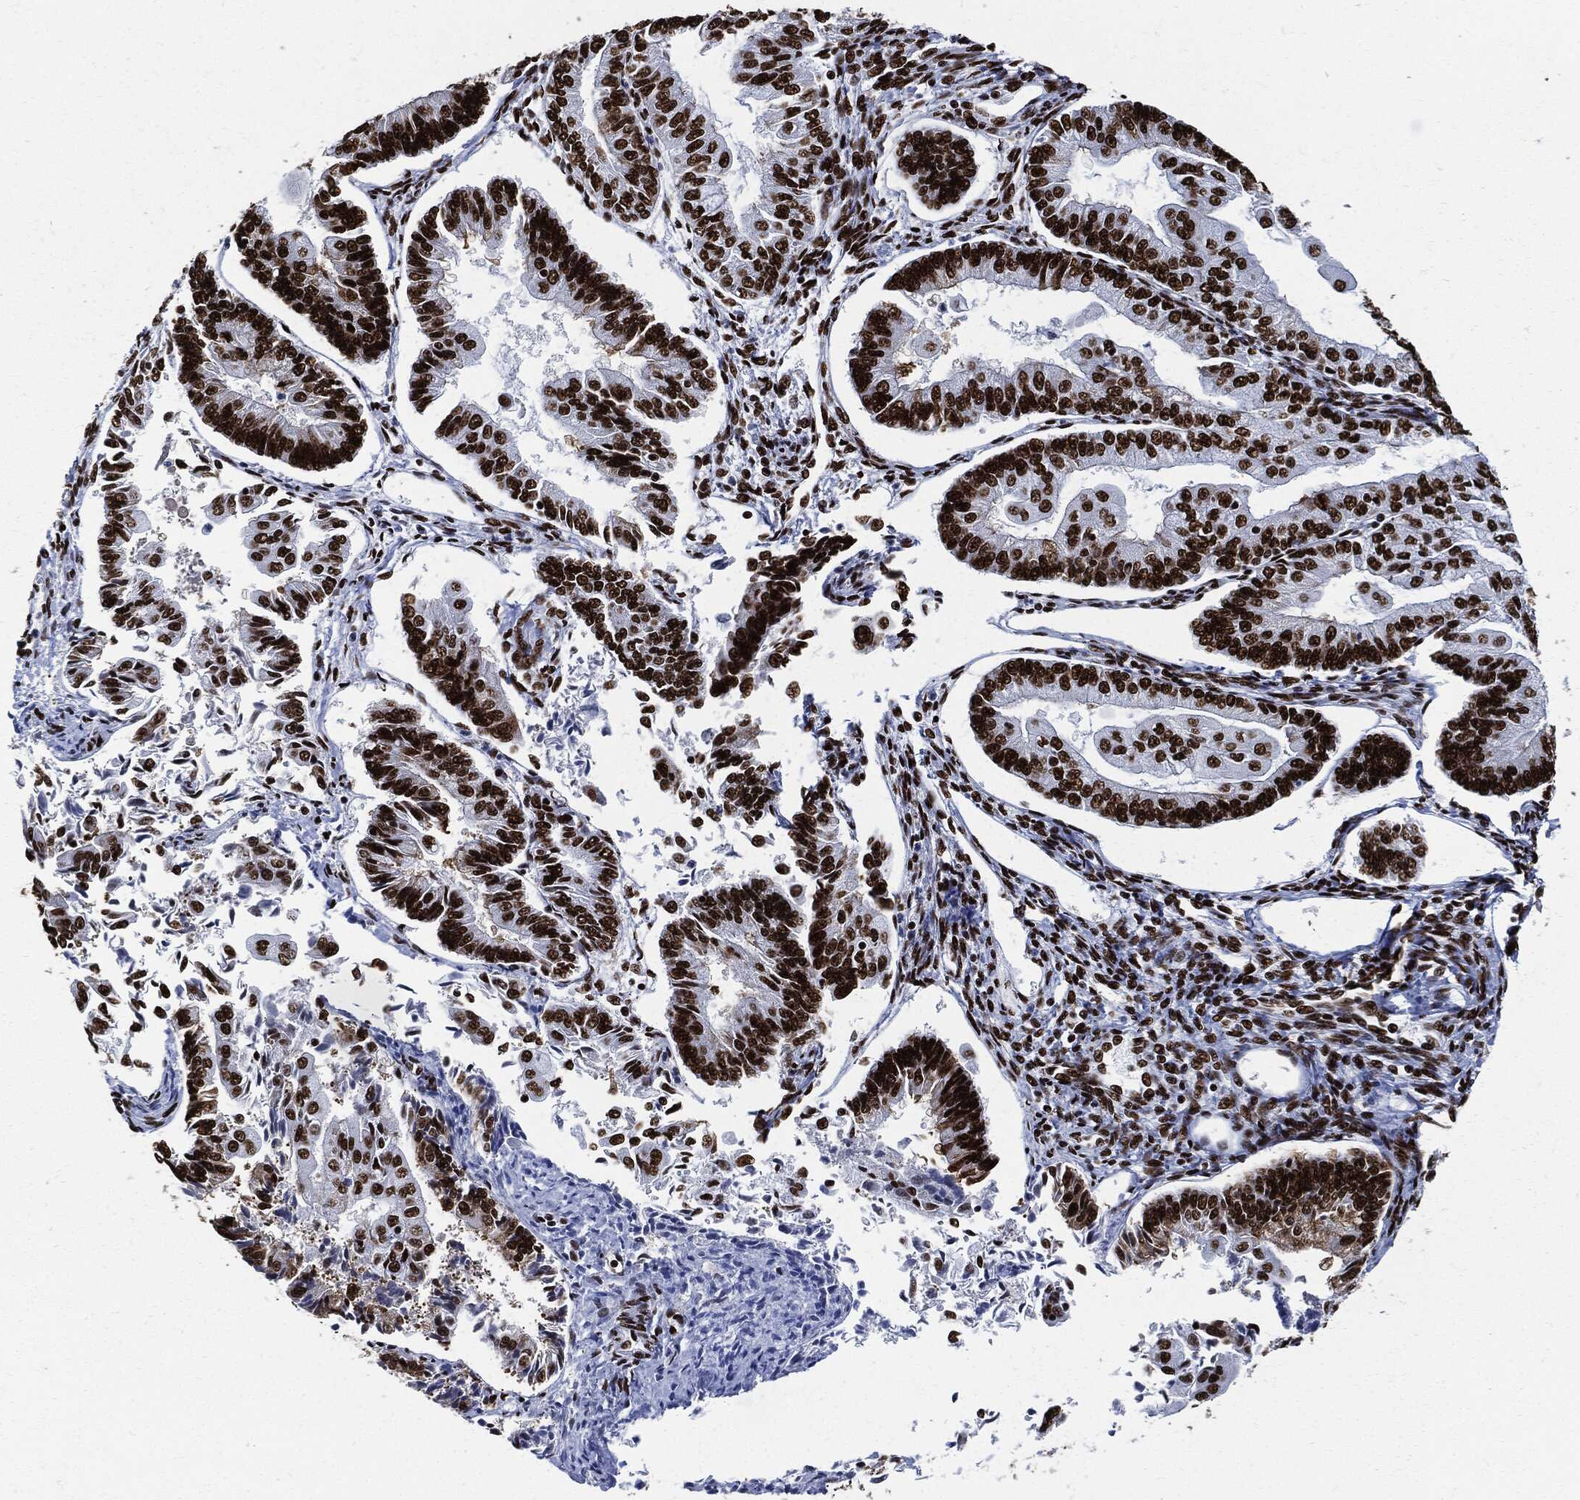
{"staining": {"intensity": "strong", "quantity": ">75%", "location": "nuclear"}, "tissue": "endometrial cancer", "cell_type": "Tumor cells", "image_type": "cancer", "snomed": [{"axis": "morphology", "description": "Adenocarcinoma, NOS"}, {"axis": "topography", "description": "Endometrium"}], "caption": "This is a photomicrograph of IHC staining of endometrial cancer (adenocarcinoma), which shows strong expression in the nuclear of tumor cells.", "gene": "RECQL", "patient": {"sex": "female", "age": 56}}